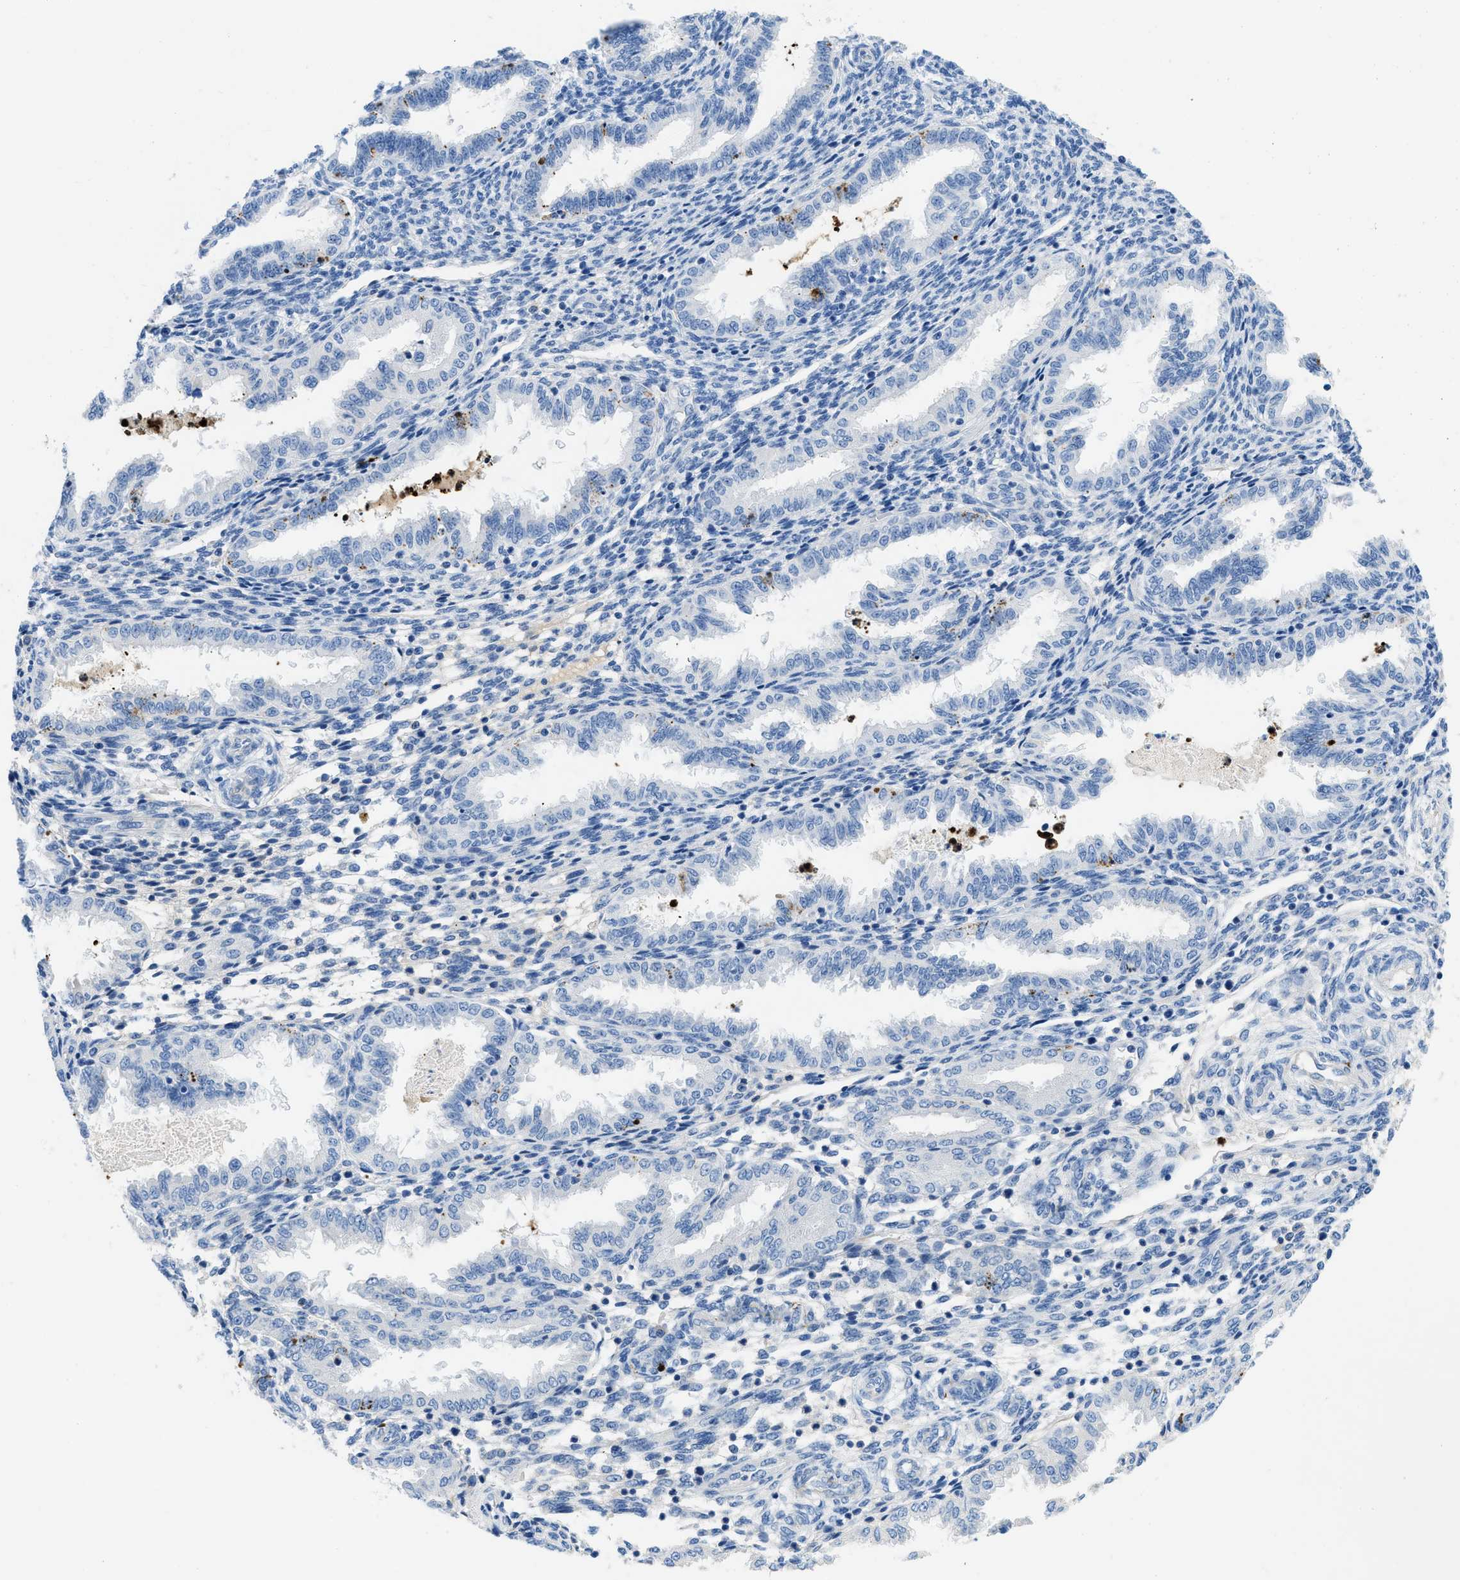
{"staining": {"intensity": "negative", "quantity": "none", "location": "none"}, "tissue": "endometrium", "cell_type": "Cells in endometrial stroma", "image_type": "normal", "snomed": [{"axis": "morphology", "description": "Normal tissue, NOS"}, {"axis": "topography", "description": "Endometrium"}], "caption": "High power microscopy photomicrograph of an IHC image of normal endometrium, revealing no significant expression in cells in endometrial stroma.", "gene": "XCR1", "patient": {"sex": "female", "age": 33}}